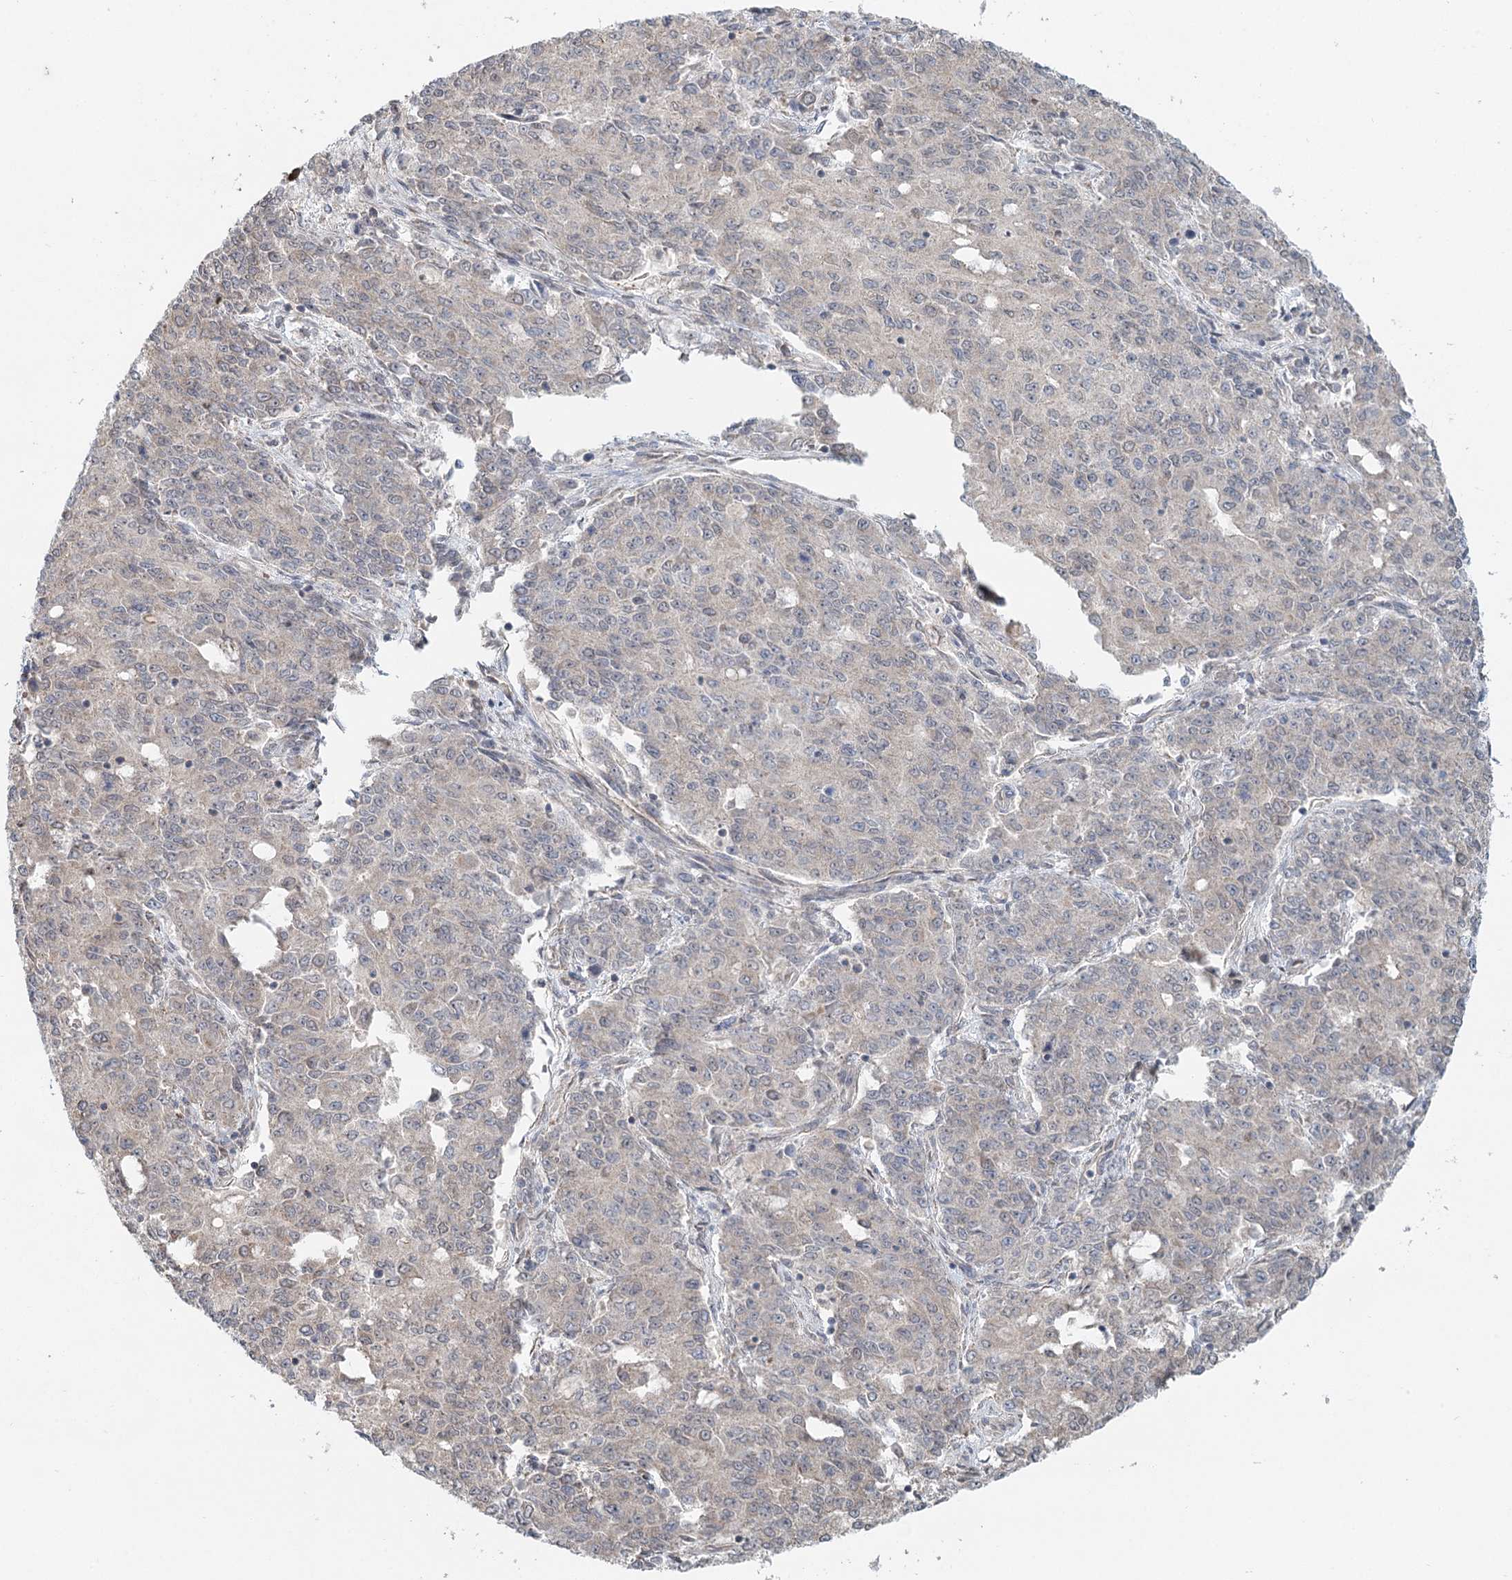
{"staining": {"intensity": "negative", "quantity": "none", "location": "none"}, "tissue": "endometrial cancer", "cell_type": "Tumor cells", "image_type": "cancer", "snomed": [{"axis": "morphology", "description": "Adenocarcinoma, NOS"}, {"axis": "topography", "description": "Endometrium"}], "caption": "An immunohistochemistry photomicrograph of endometrial adenocarcinoma is shown. There is no staining in tumor cells of endometrial adenocarcinoma.", "gene": "GPALPP1", "patient": {"sex": "female", "age": 50}}